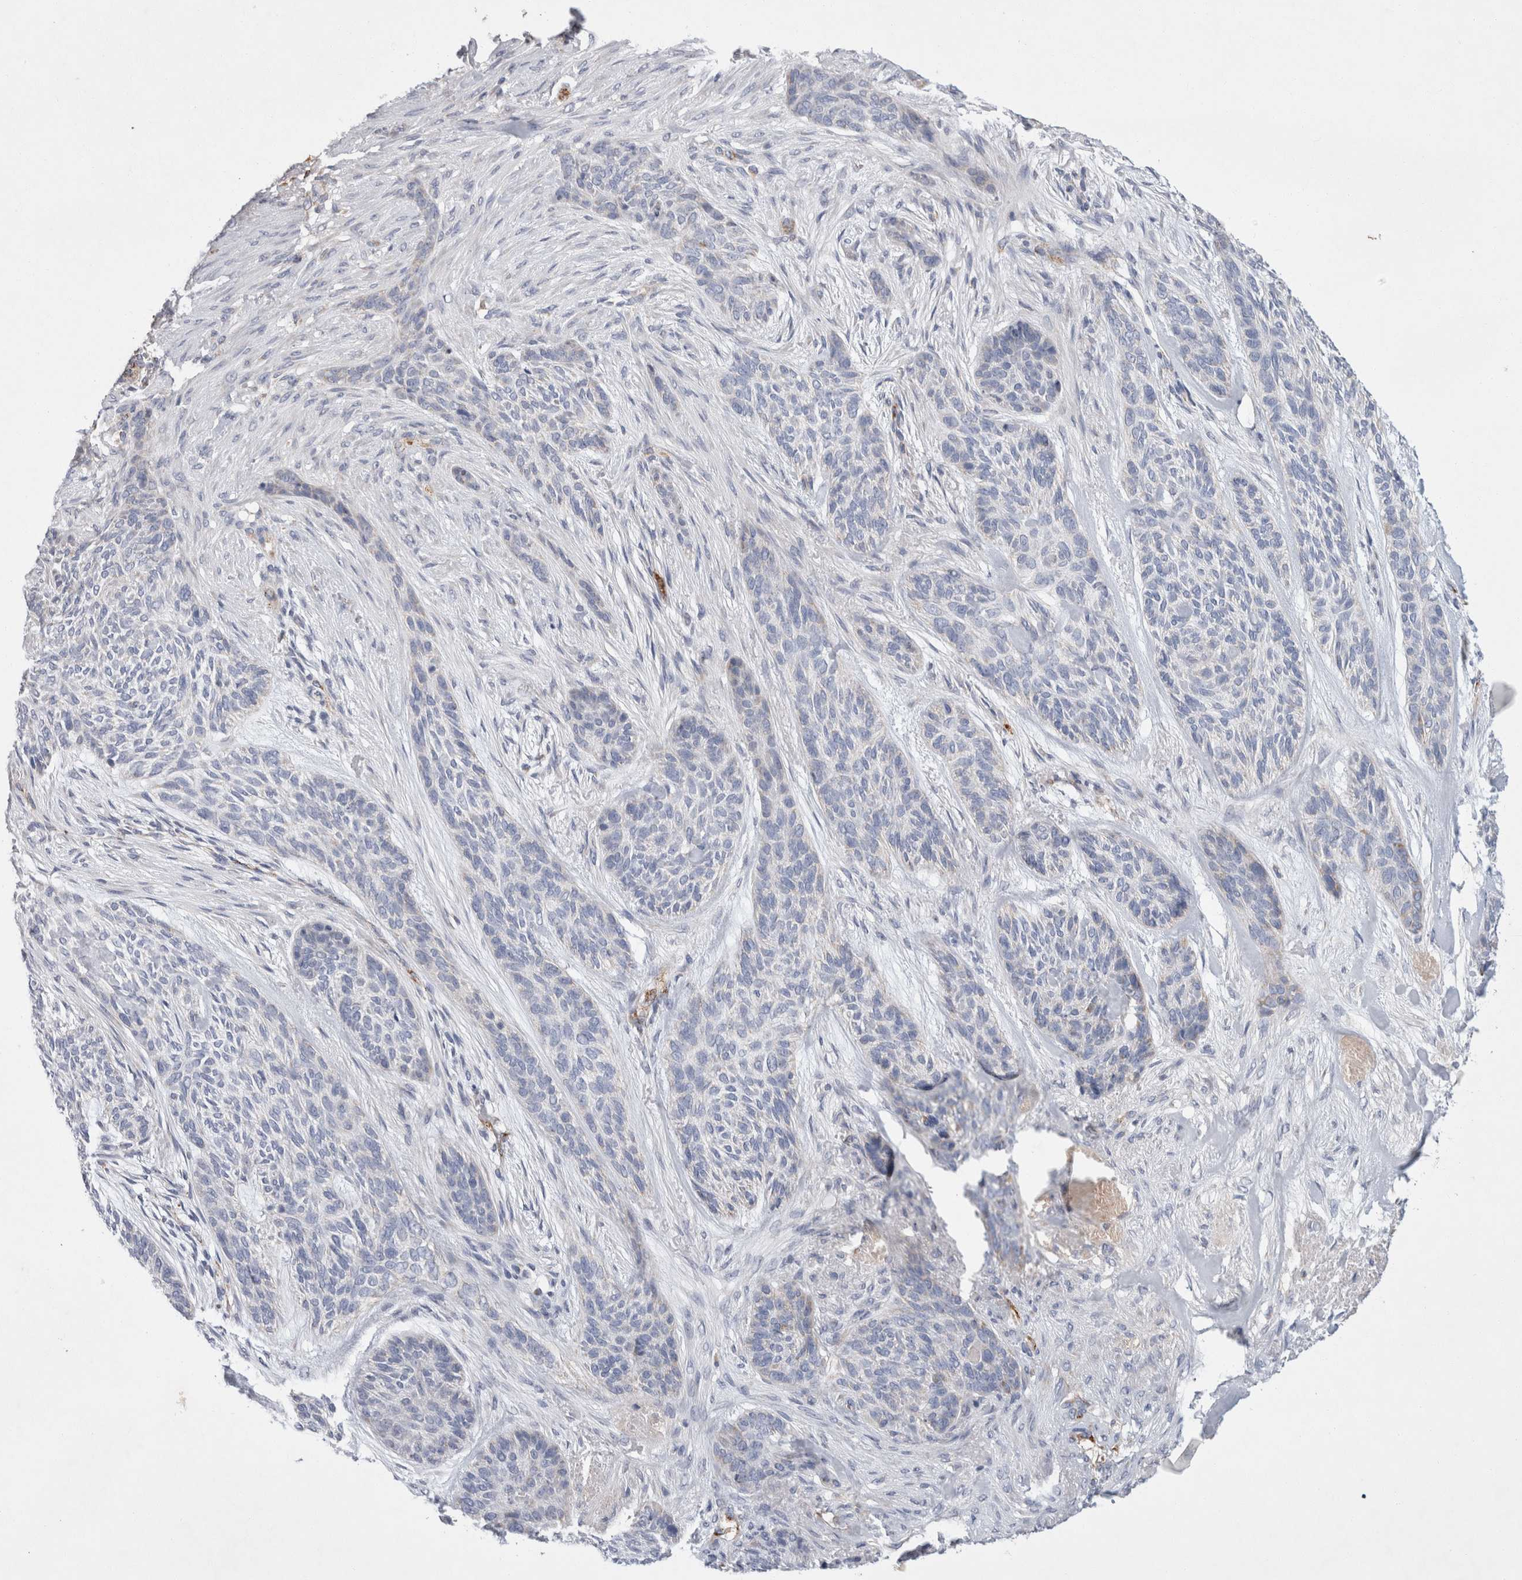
{"staining": {"intensity": "negative", "quantity": "none", "location": "none"}, "tissue": "skin cancer", "cell_type": "Tumor cells", "image_type": "cancer", "snomed": [{"axis": "morphology", "description": "Basal cell carcinoma"}, {"axis": "topography", "description": "Skin"}], "caption": "Tumor cells show no significant protein positivity in skin cancer (basal cell carcinoma).", "gene": "IARS2", "patient": {"sex": "male", "age": 55}}